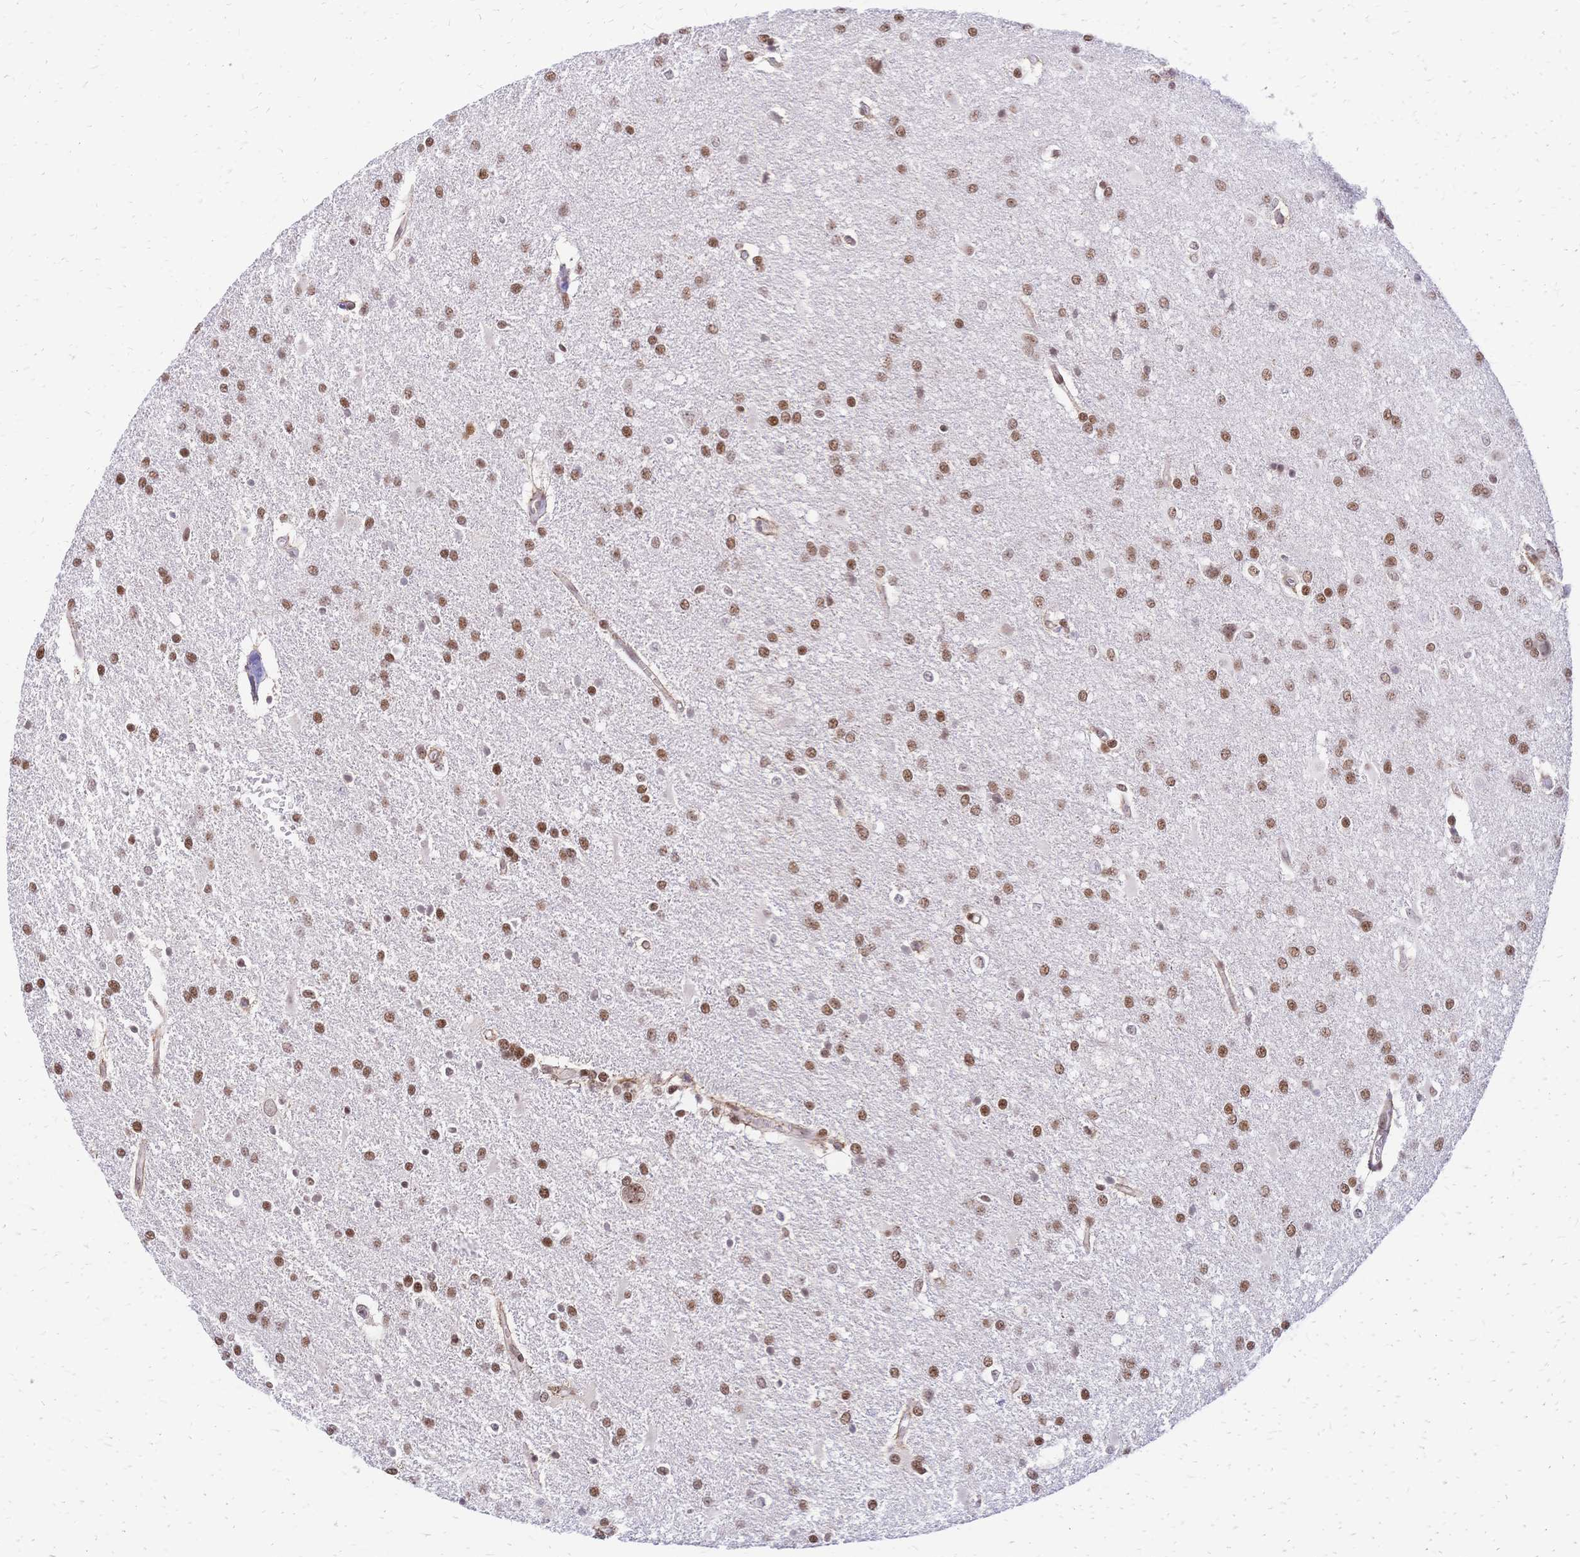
{"staining": {"intensity": "moderate", "quantity": ">75%", "location": "nuclear"}, "tissue": "glioma", "cell_type": "Tumor cells", "image_type": "cancer", "snomed": [{"axis": "morphology", "description": "Glioma, malignant, Low grade"}, {"axis": "topography", "description": "Brain"}], "caption": "Immunohistochemical staining of human glioma demonstrates moderate nuclear protein positivity in about >75% of tumor cells.", "gene": "NFIC", "patient": {"sex": "male", "age": 66}}